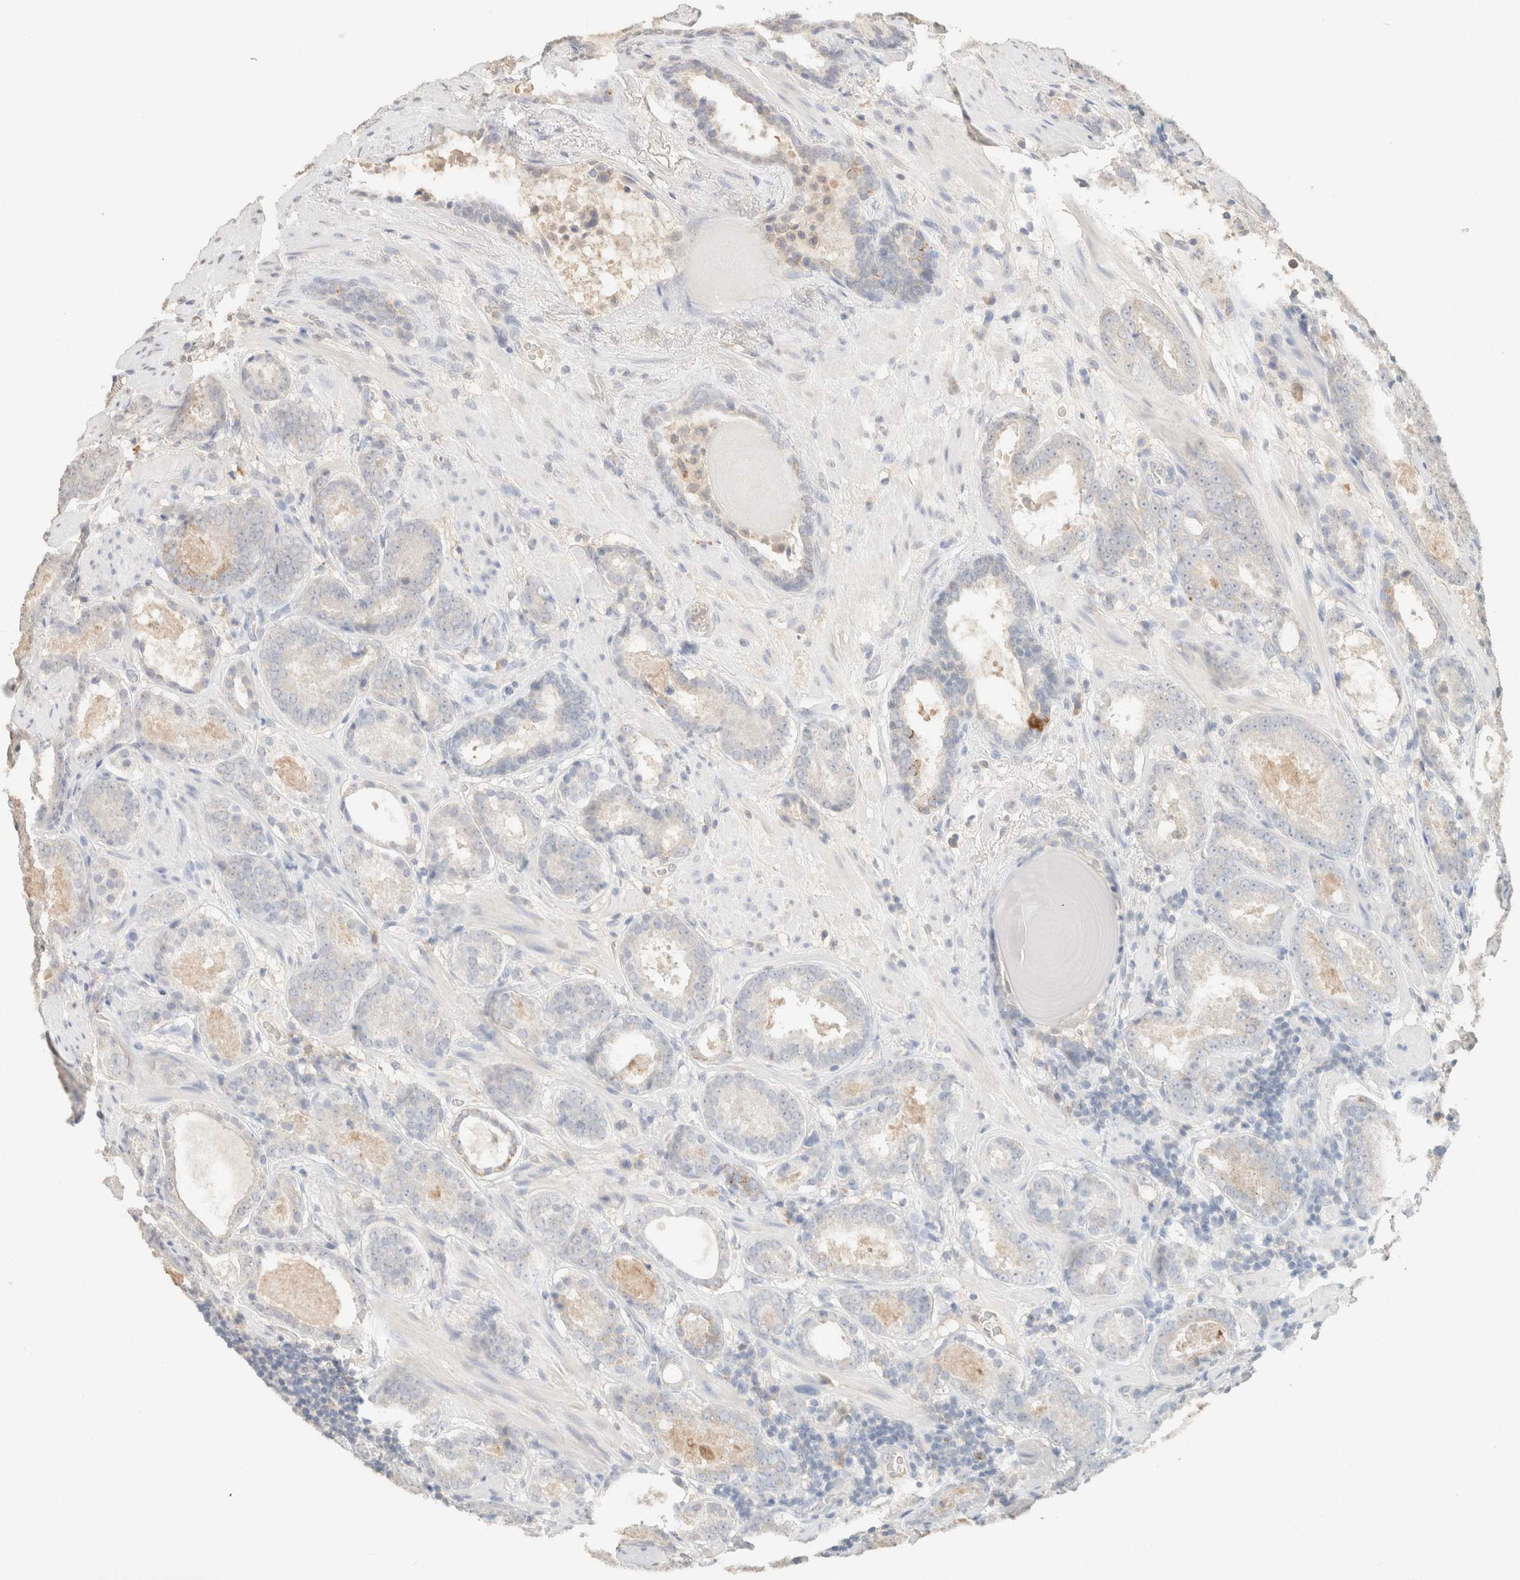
{"staining": {"intensity": "negative", "quantity": "none", "location": "none"}, "tissue": "prostate cancer", "cell_type": "Tumor cells", "image_type": "cancer", "snomed": [{"axis": "morphology", "description": "Adenocarcinoma, Low grade"}, {"axis": "topography", "description": "Prostate"}], "caption": "A high-resolution micrograph shows immunohistochemistry (IHC) staining of prostate adenocarcinoma (low-grade), which displays no significant expression in tumor cells.", "gene": "CPA1", "patient": {"sex": "male", "age": 69}}